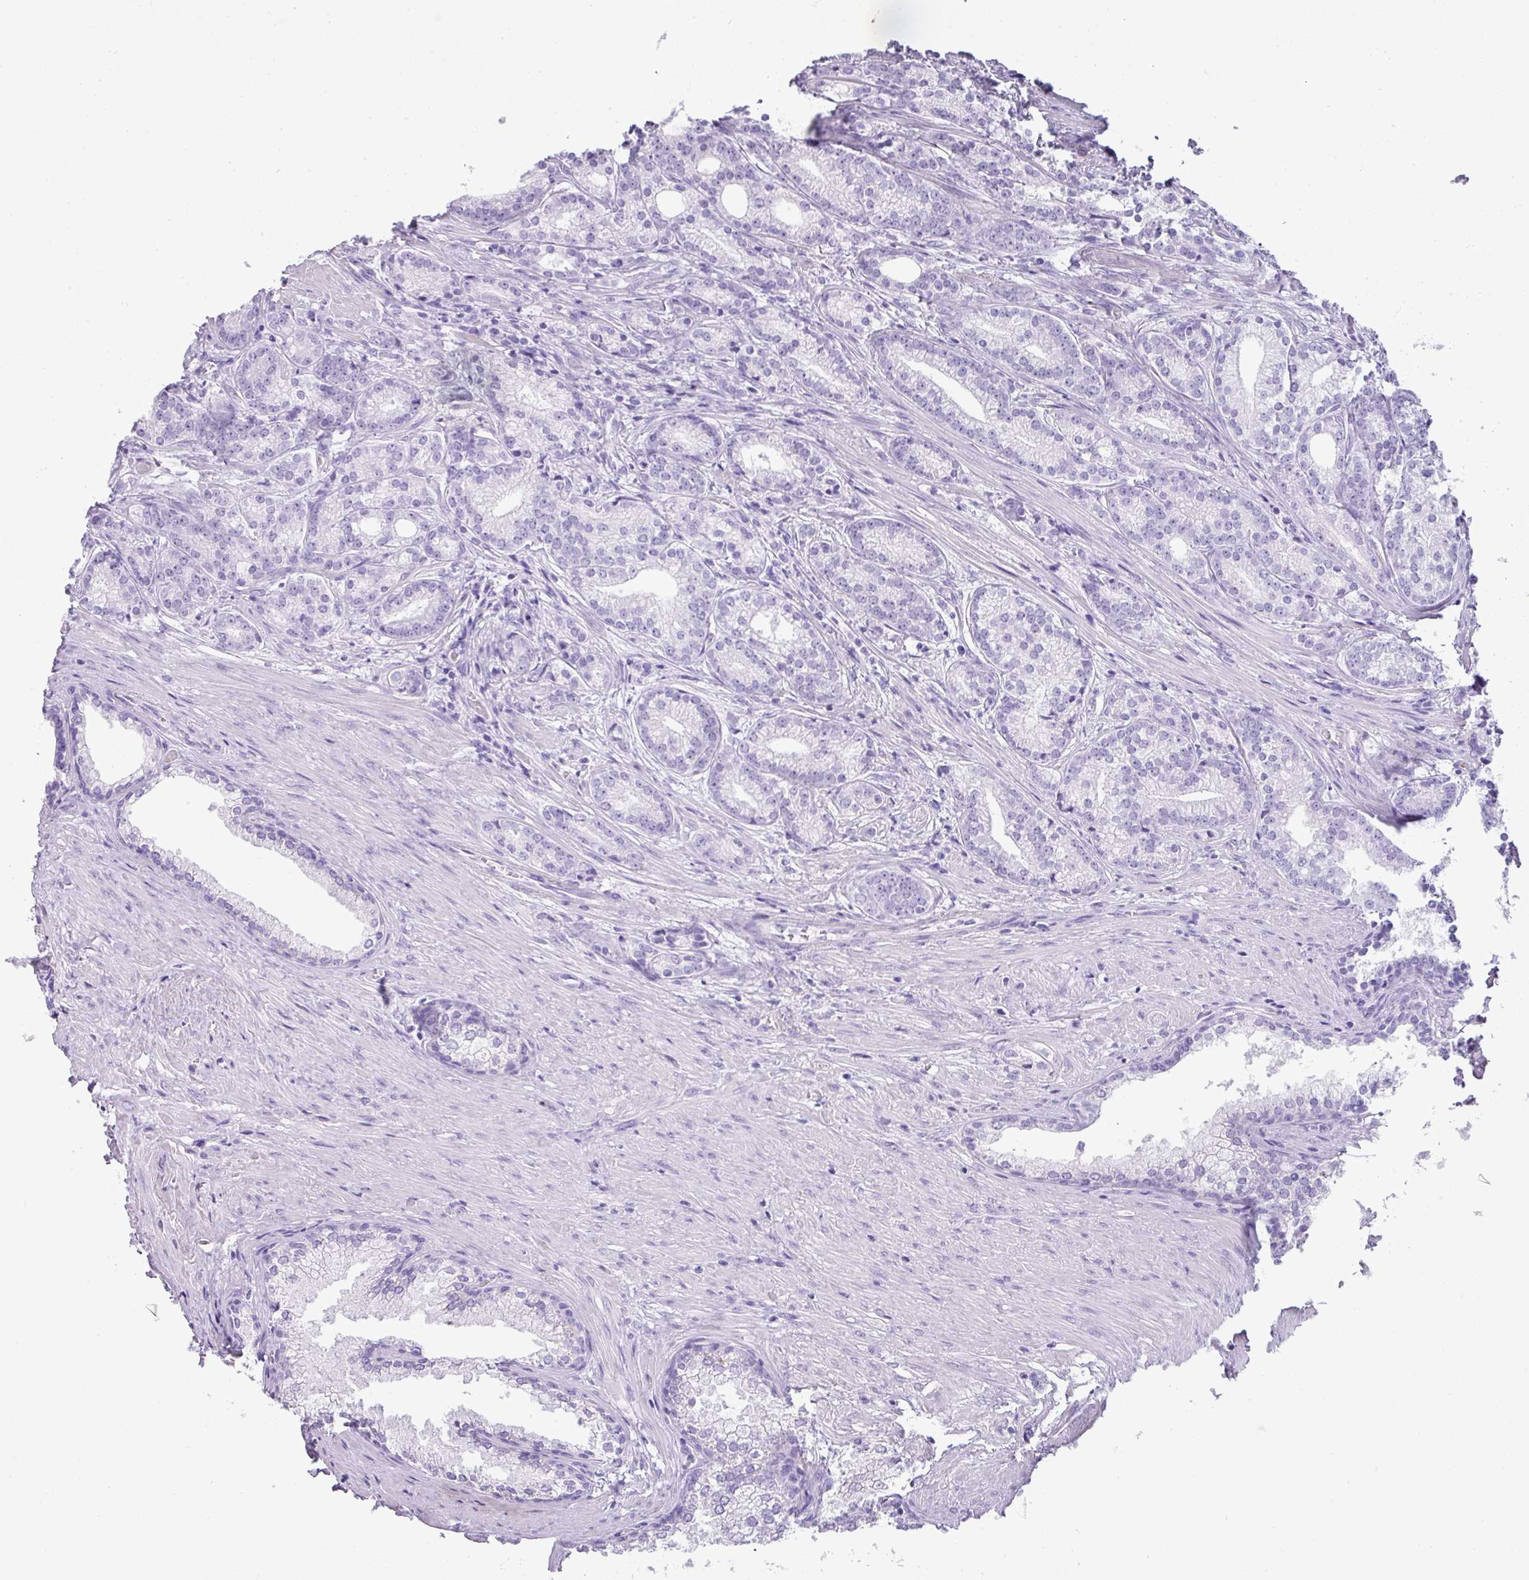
{"staining": {"intensity": "negative", "quantity": "none", "location": "none"}, "tissue": "prostate cancer", "cell_type": "Tumor cells", "image_type": "cancer", "snomed": [{"axis": "morphology", "description": "Adenocarcinoma, Low grade"}, {"axis": "topography", "description": "Prostate"}], "caption": "Protein analysis of low-grade adenocarcinoma (prostate) demonstrates no significant positivity in tumor cells.", "gene": "TNP1", "patient": {"sex": "male", "age": 71}}